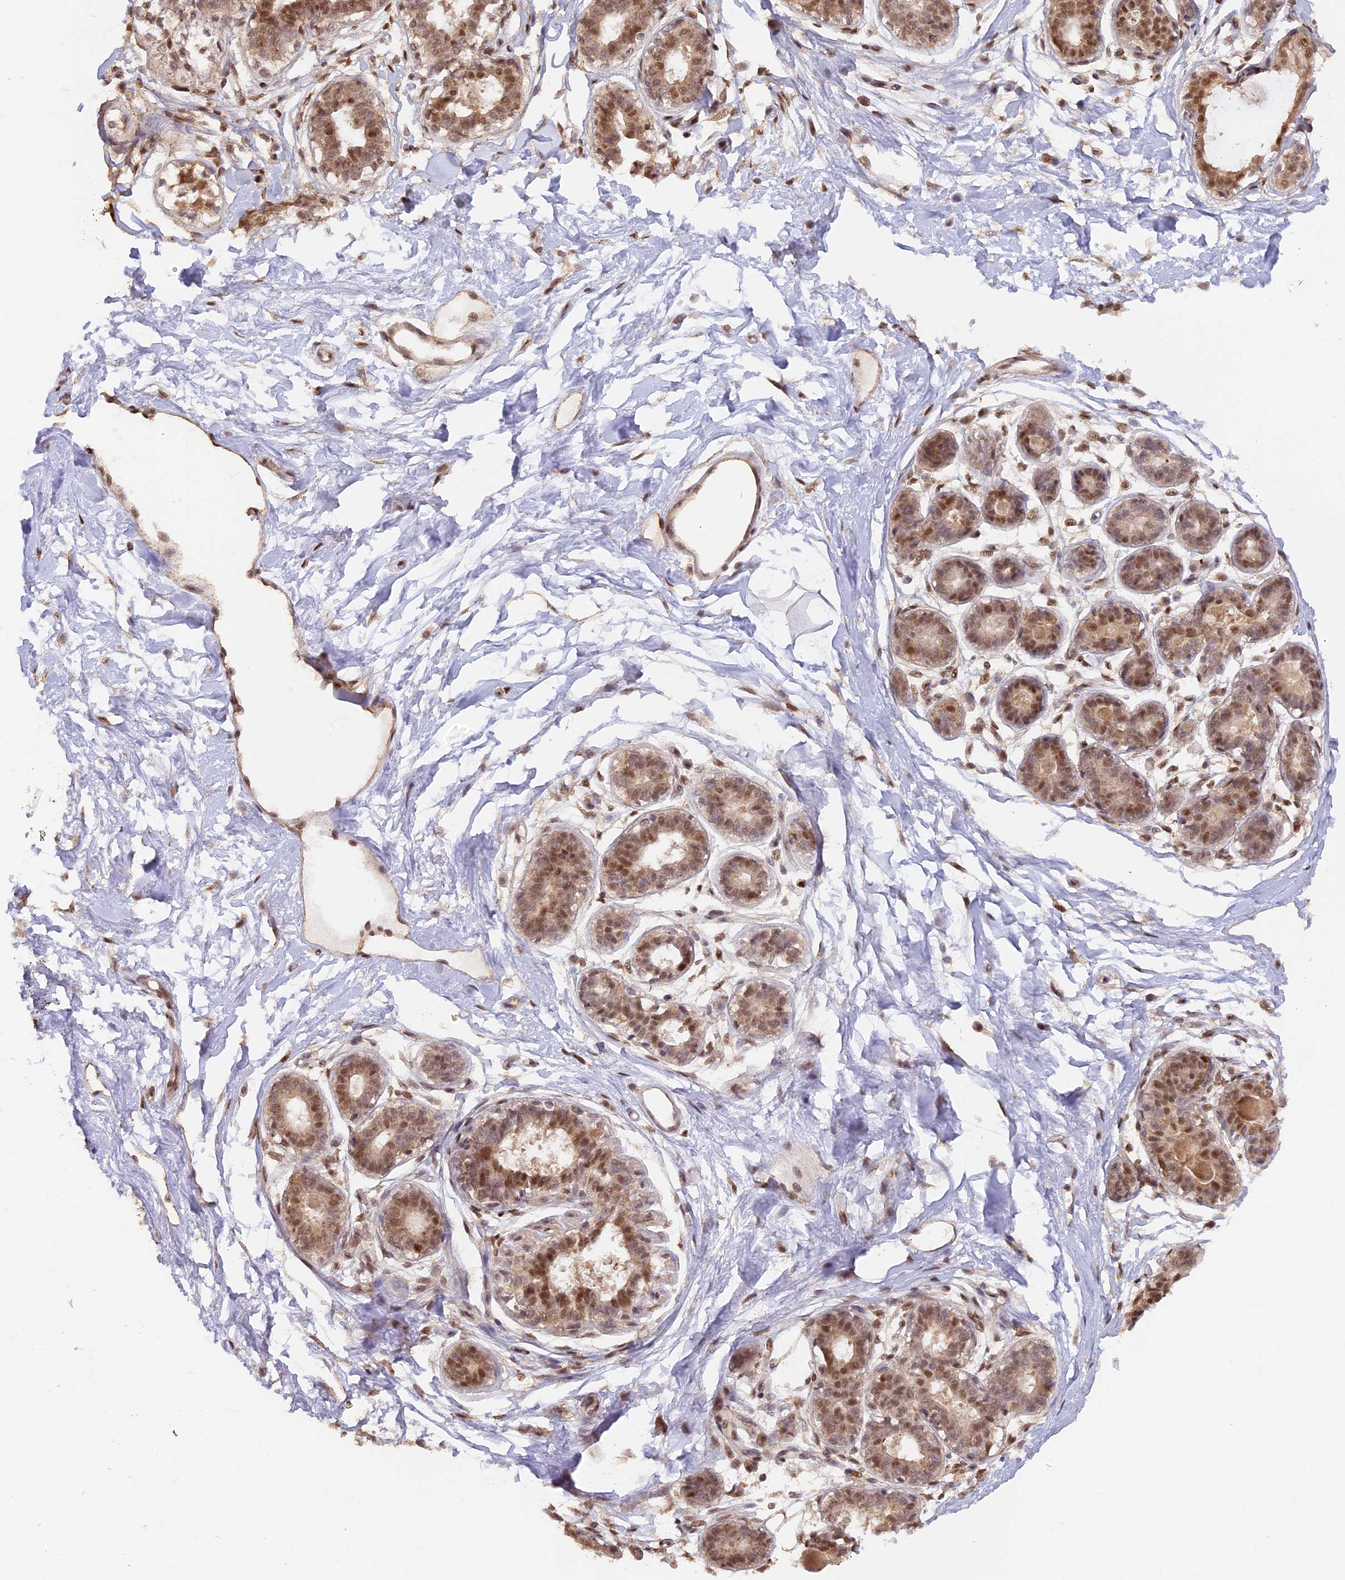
{"staining": {"intensity": "weak", "quantity": "25%-75%", "location": "cytoplasmic/membranous"}, "tissue": "breast", "cell_type": "Adipocytes", "image_type": "normal", "snomed": [{"axis": "morphology", "description": "Normal tissue, NOS"}, {"axis": "topography", "description": "Breast"}], "caption": "Protein staining reveals weak cytoplasmic/membranous expression in about 25%-75% of adipocytes in benign breast. (DAB IHC with brightfield microscopy, high magnification).", "gene": "MYBL2", "patient": {"sex": "female", "age": 45}}